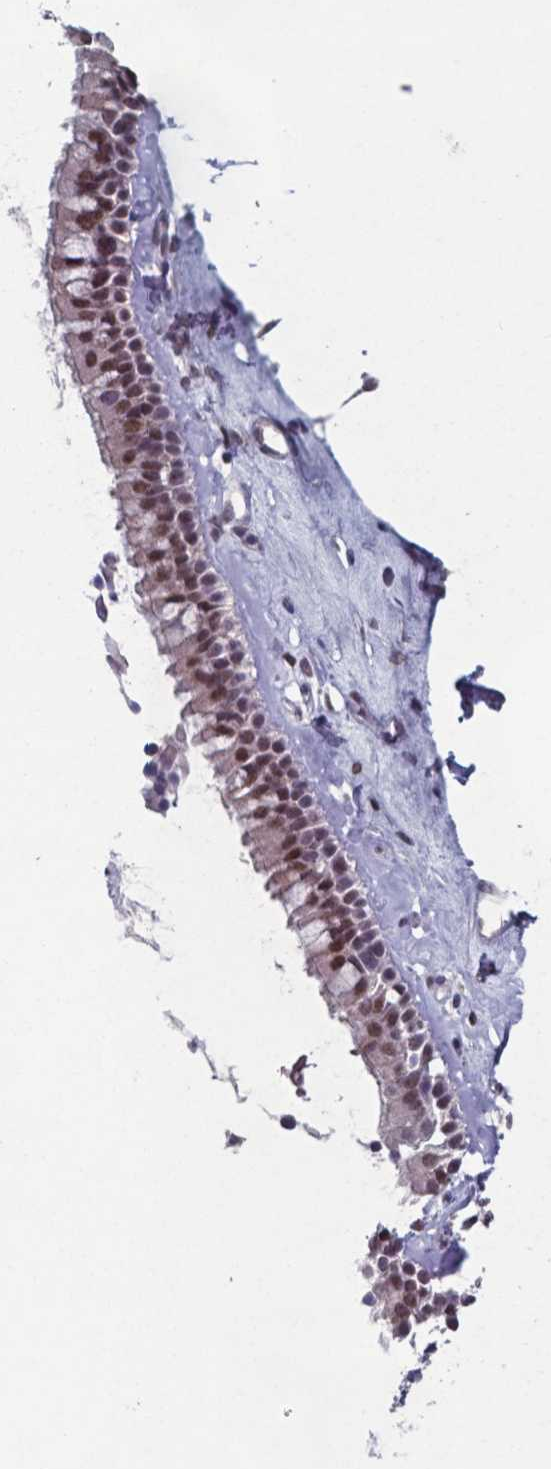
{"staining": {"intensity": "moderate", "quantity": "25%-75%", "location": "nuclear"}, "tissue": "nasopharynx", "cell_type": "Respiratory epithelial cells", "image_type": "normal", "snomed": [{"axis": "morphology", "description": "Normal tissue, NOS"}, {"axis": "topography", "description": "Nasopharynx"}], "caption": "Immunohistochemistry of unremarkable nasopharynx exhibits medium levels of moderate nuclear staining in approximately 25%-75% of respiratory epithelial cells.", "gene": "UBA1", "patient": {"sex": "female", "age": 52}}